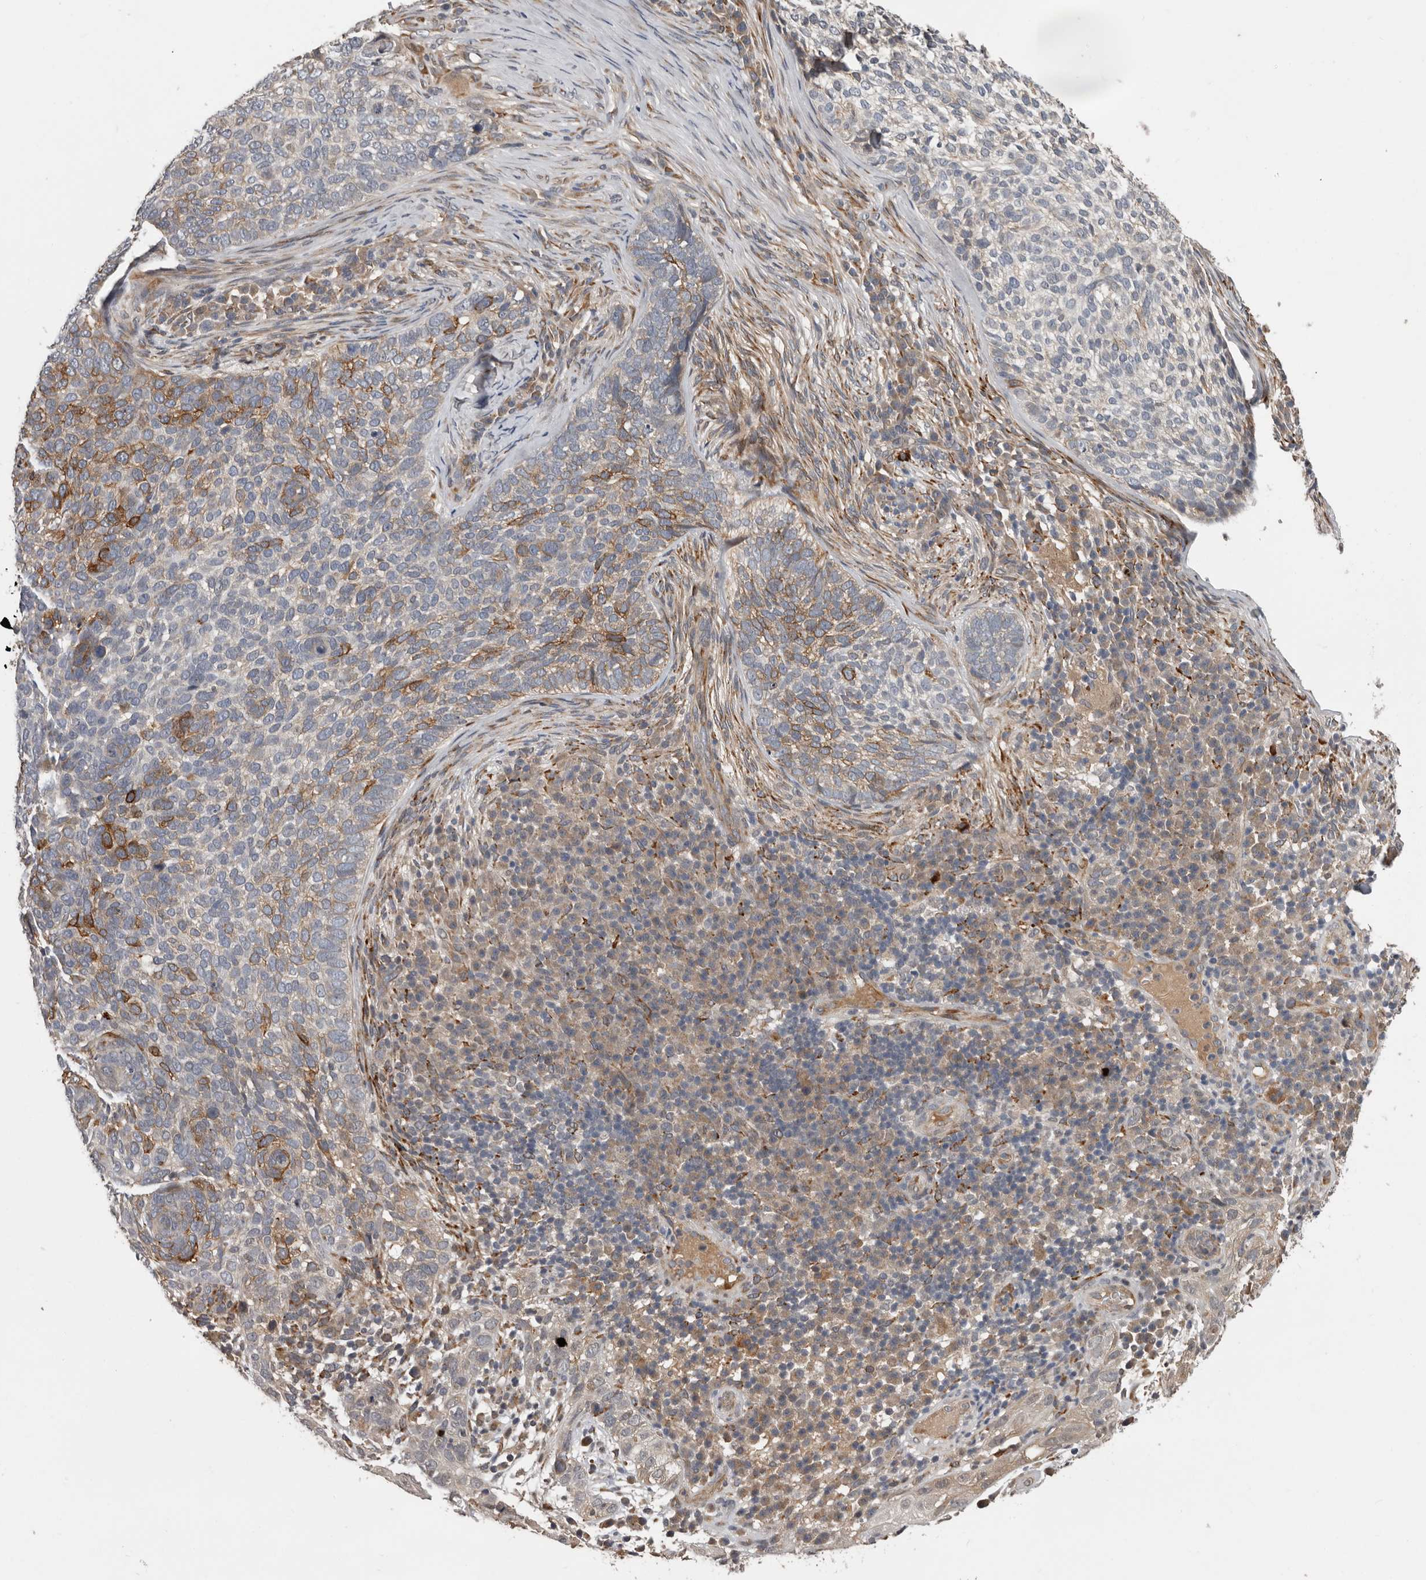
{"staining": {"intensity": "strong", "quantity": "25%-75%", "location": "cytoplasmic/membranous"}, "tissue": "skin cancer", "cell_type": "Tumor cells", "image_type": "cancer", "snomed": [{"axis": "morphology", "description": "Basal cell carcinoma"}, {"axis": "topography", "description": "Skin"}], "caption": "A high amount of strong cytoplasmic/membranous expression is identified in approximately 25%-75% of tumor cells in skin basal cell carcinoma tissue.", "gene": "MTF1", "patient": {"sex": "female", "age": 64}}